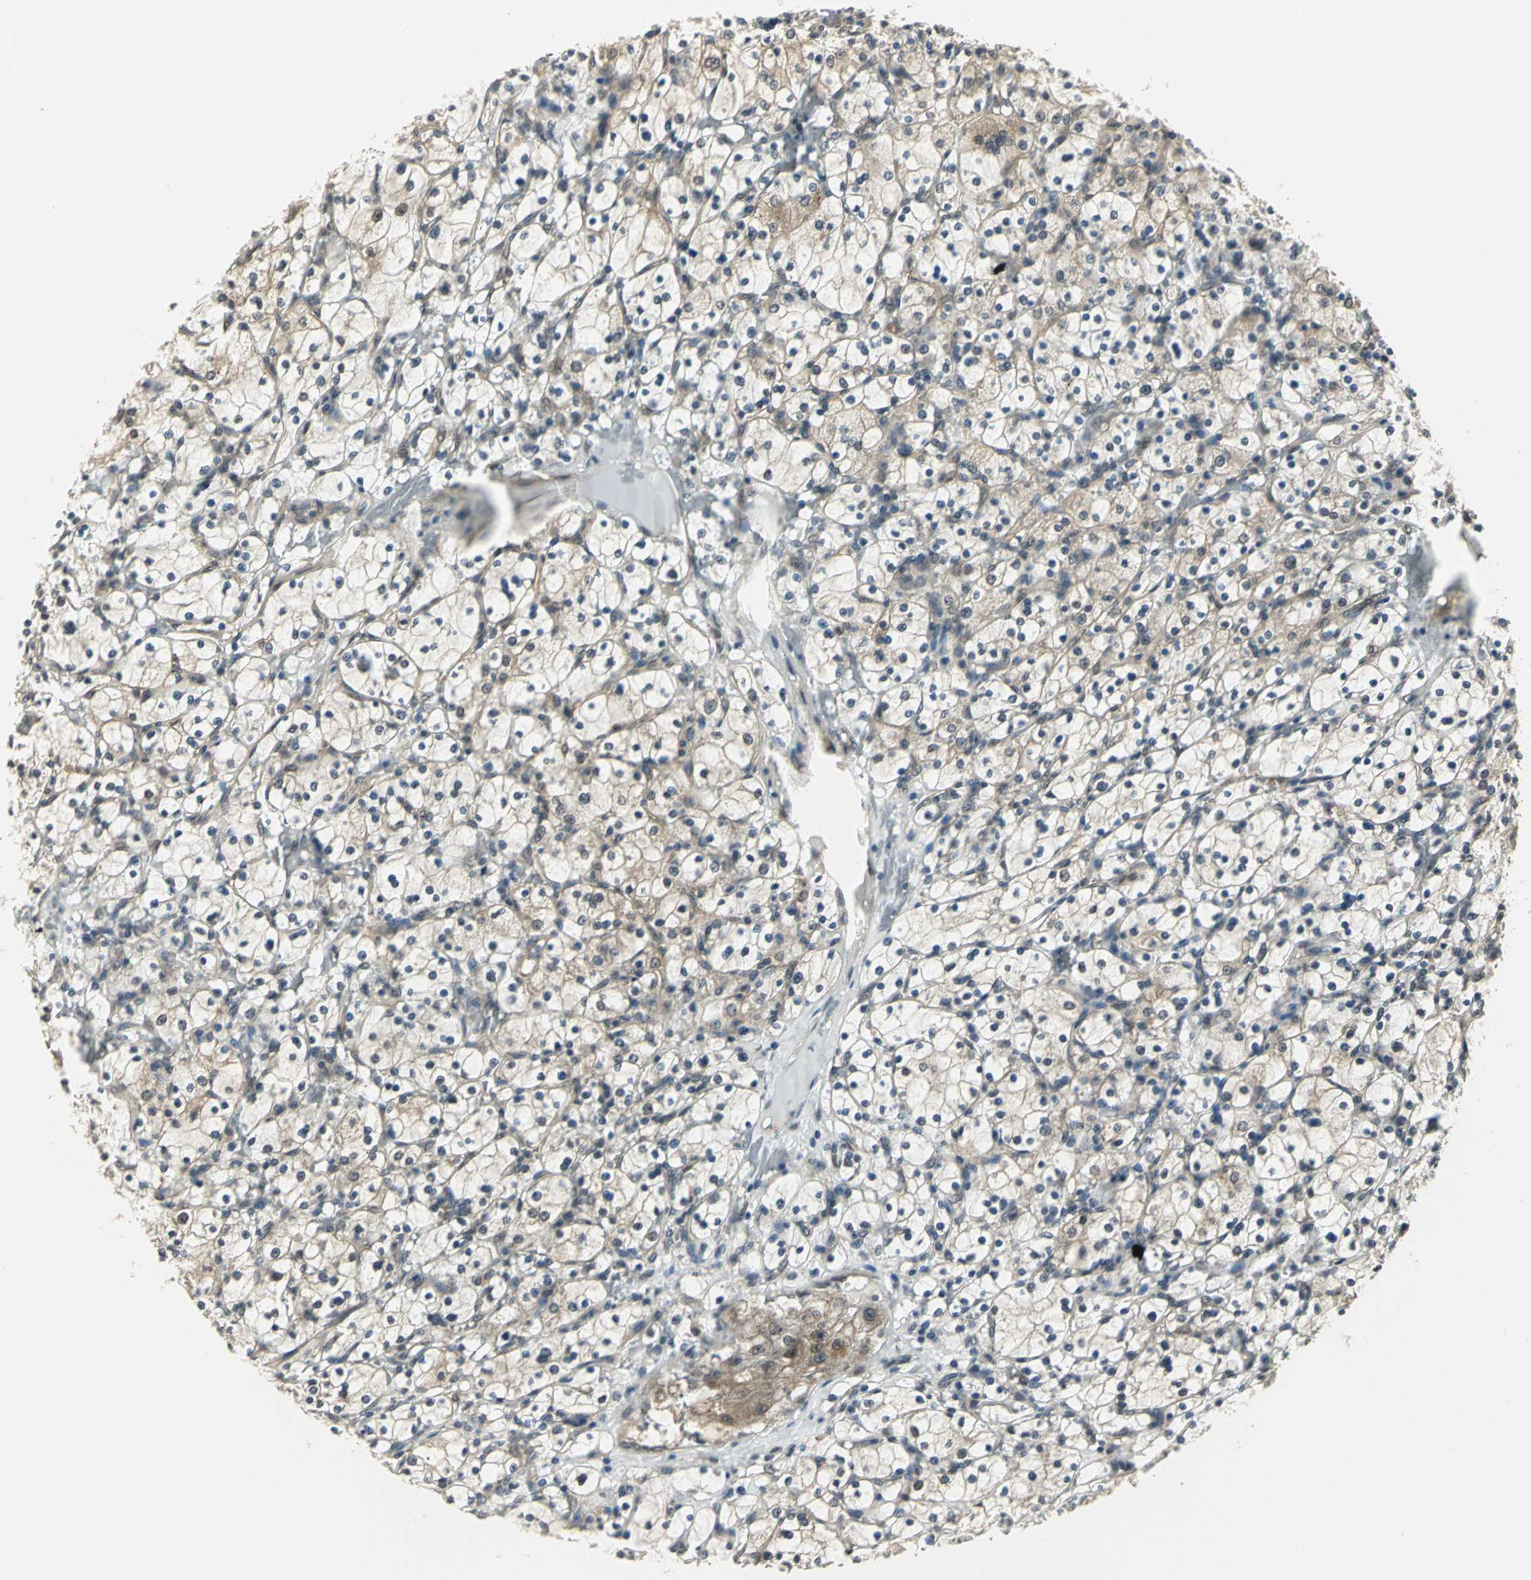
{"staining": {"intensity": "weak", "quantity": "25%-75%", "location": "cytoplasmic/membranous"}, "tissue": "renal cancer", "cell_type": "Tumor cells", "image_type": "cancer", "snomed": [{"axis": "morphology", "description": "Adenocarcinoma, NOS"}, {"axis": "topography", "description": "Kidney"}], "caption": "IHC image of renal cancer (adenocarcinoma) stained for a protein (brown), which shows low levels of weak cytoplasmic/membranous staining in approximately 25%-75% of tumor cells.", "gene": "PSMC4", "patient": {"sex": "female", "age": 83}}